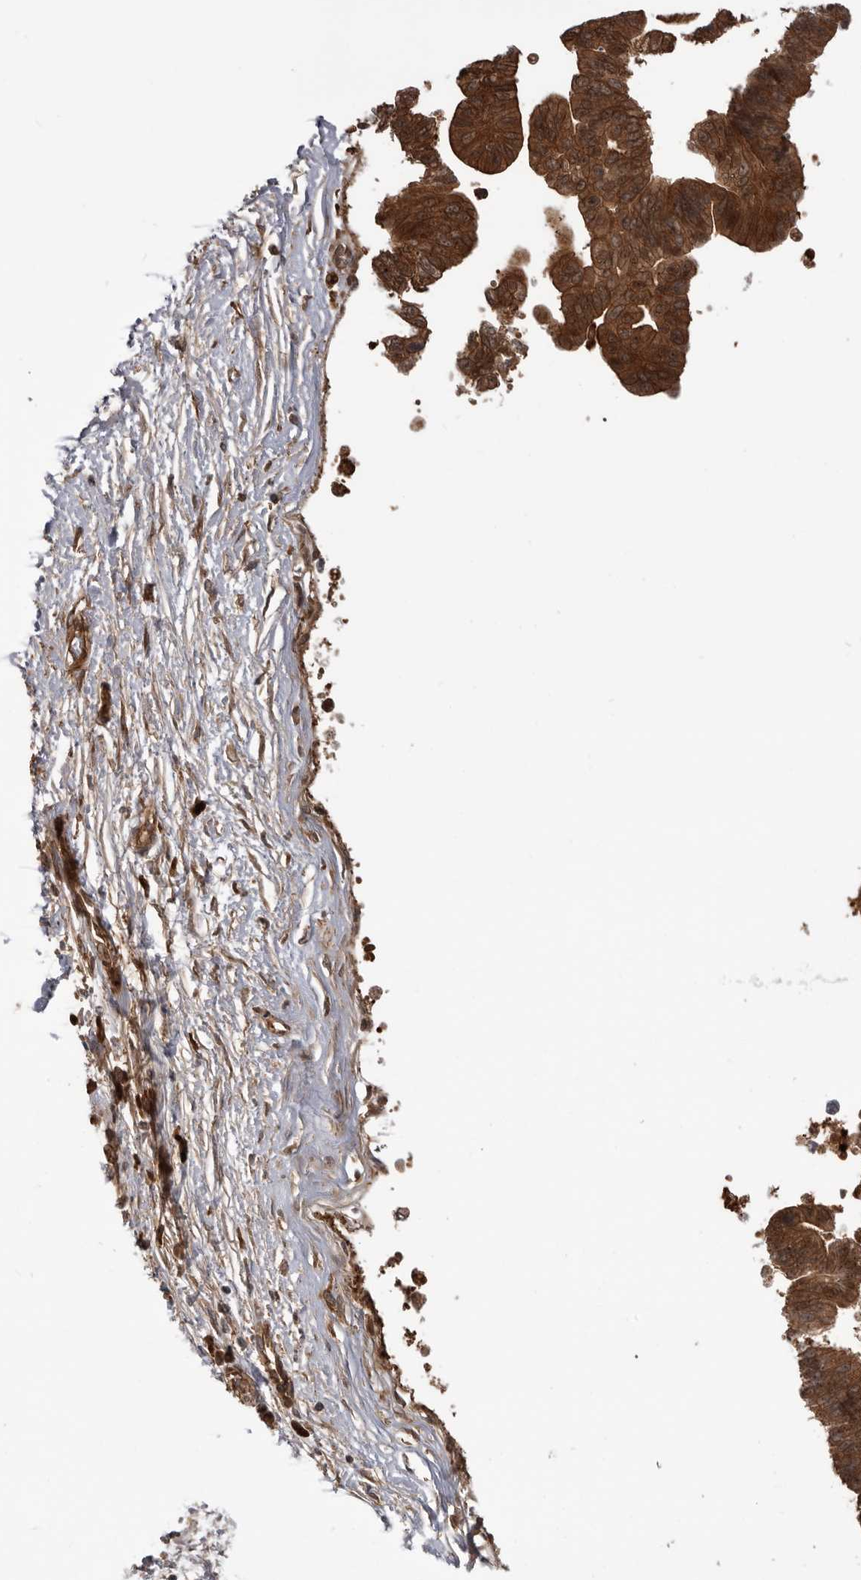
{"staining": {"intensity": "moderate", "quantity": ">75%", "location": "cytoplasmic/membranous,nuclear"}, "tissue": "pancreatic cancer", "cell_type": "Tumor cells", "image_type": "cancer", "snomed": [{"axis": "morphology", "description": "Adenocarcinoma, NOS"}, {"axis": "topography", "description": "Pancreas"}], "caption": "Adenocarcinoma (pancreatic) stained with a protein marker exhibits moderate staining in tumor cells.", "gene": "RAB3GAP2", "patient": {"sex": "male", "age": 72}}